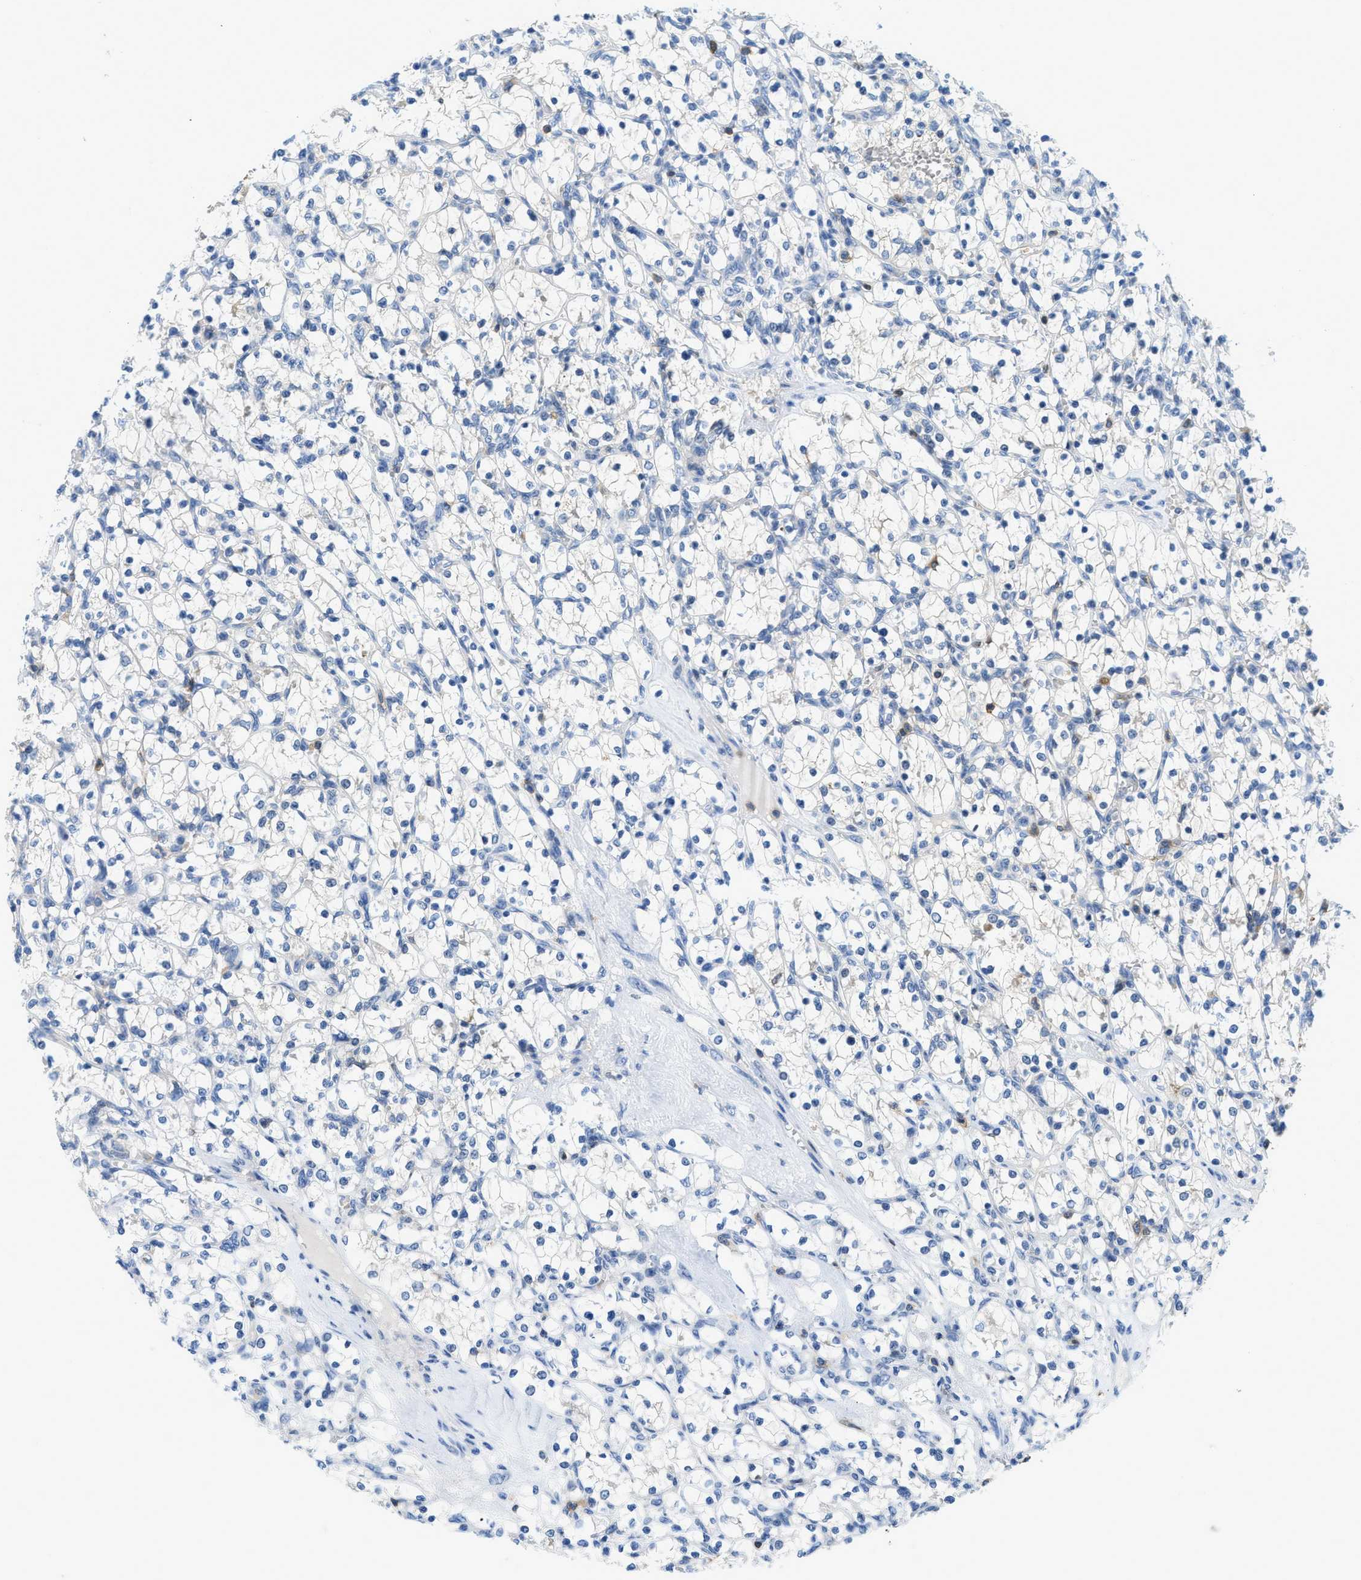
{"staining": {"intensity": "negative", "quantity": "none", "location": "none"}, "tissue": "renal cancer", "cell_type": "Tumor cells", "image_type": "cancer", "snomed": [{"axis": "morphology", "description": "Adenocarcinoma, NOS"}, {"axis": "topography", "description": "Kidney"}], "caption": "Tumor cells are negative for protein expression in human renal cancer (adenocarcinoma). Brightfield microscopy of immunohistochemistry stained with DAB (brown) and hematoxylin (blue), captured at high magnification.", "gene": "FAM151A", "patient": {"sex": "female", "age": 69}}